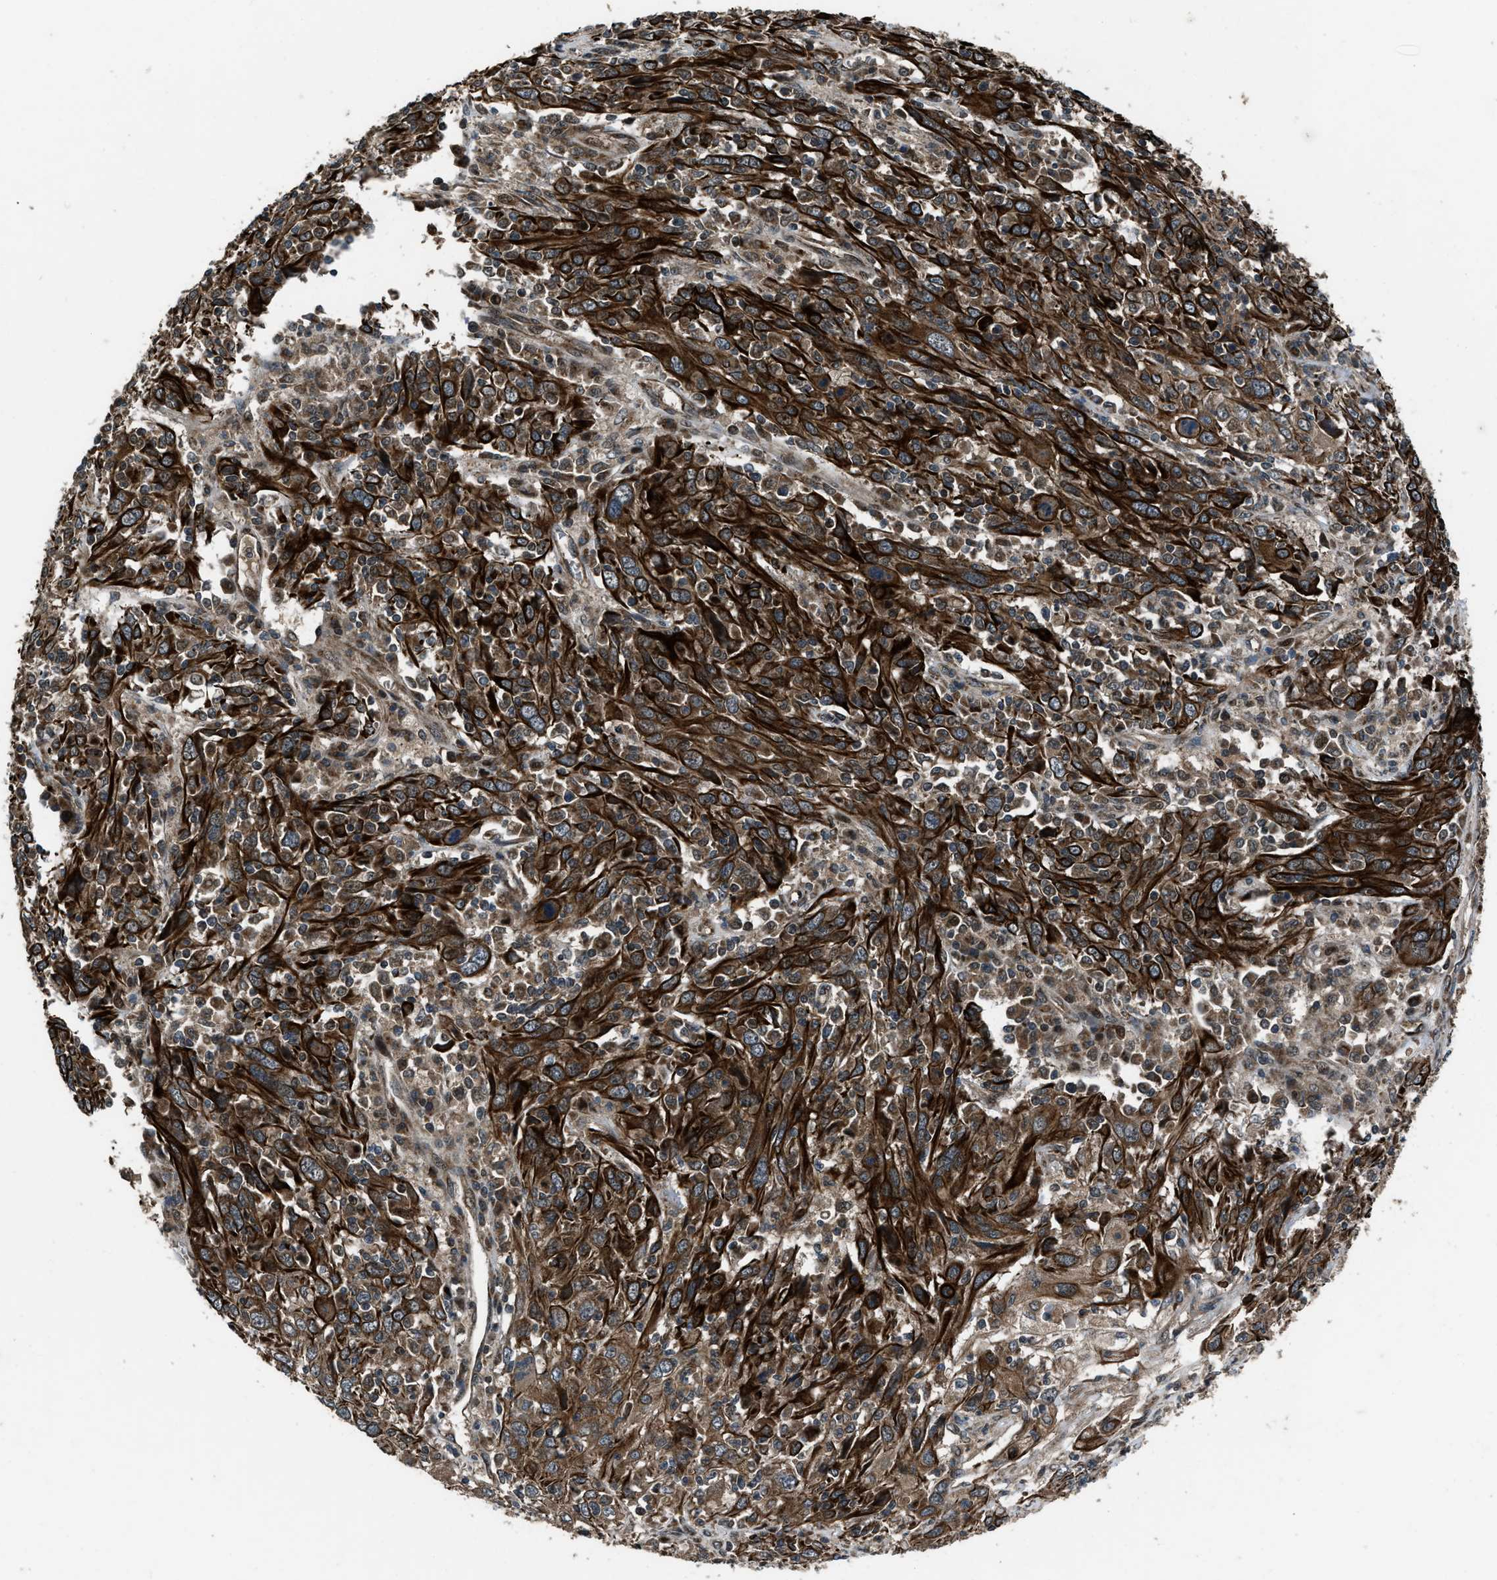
{"staining": {"intensity": "strong", "quantity": ">75%", "location": "cytoplasmic/membranous"}, "tissue": "cervical cancer", "cell_type": "Tumor cells", "image_type": "cancer", "snomed": [{"axis": "morphology", "description": "Squamous cell carcinoma, NOS"}, {"axis": "topography", "description": "Cervix"}], "caption": "Immunohistochemistry histopathology image of human cervical cancer (squamous cell carcinoma) stained for a protein (brown), which exhibits high levels of strong cytoplasmic/membranous positivity in about >75% of tumor cells.", "gene": "IRAK4", "patient": {"sex": "female", "age": 46}}